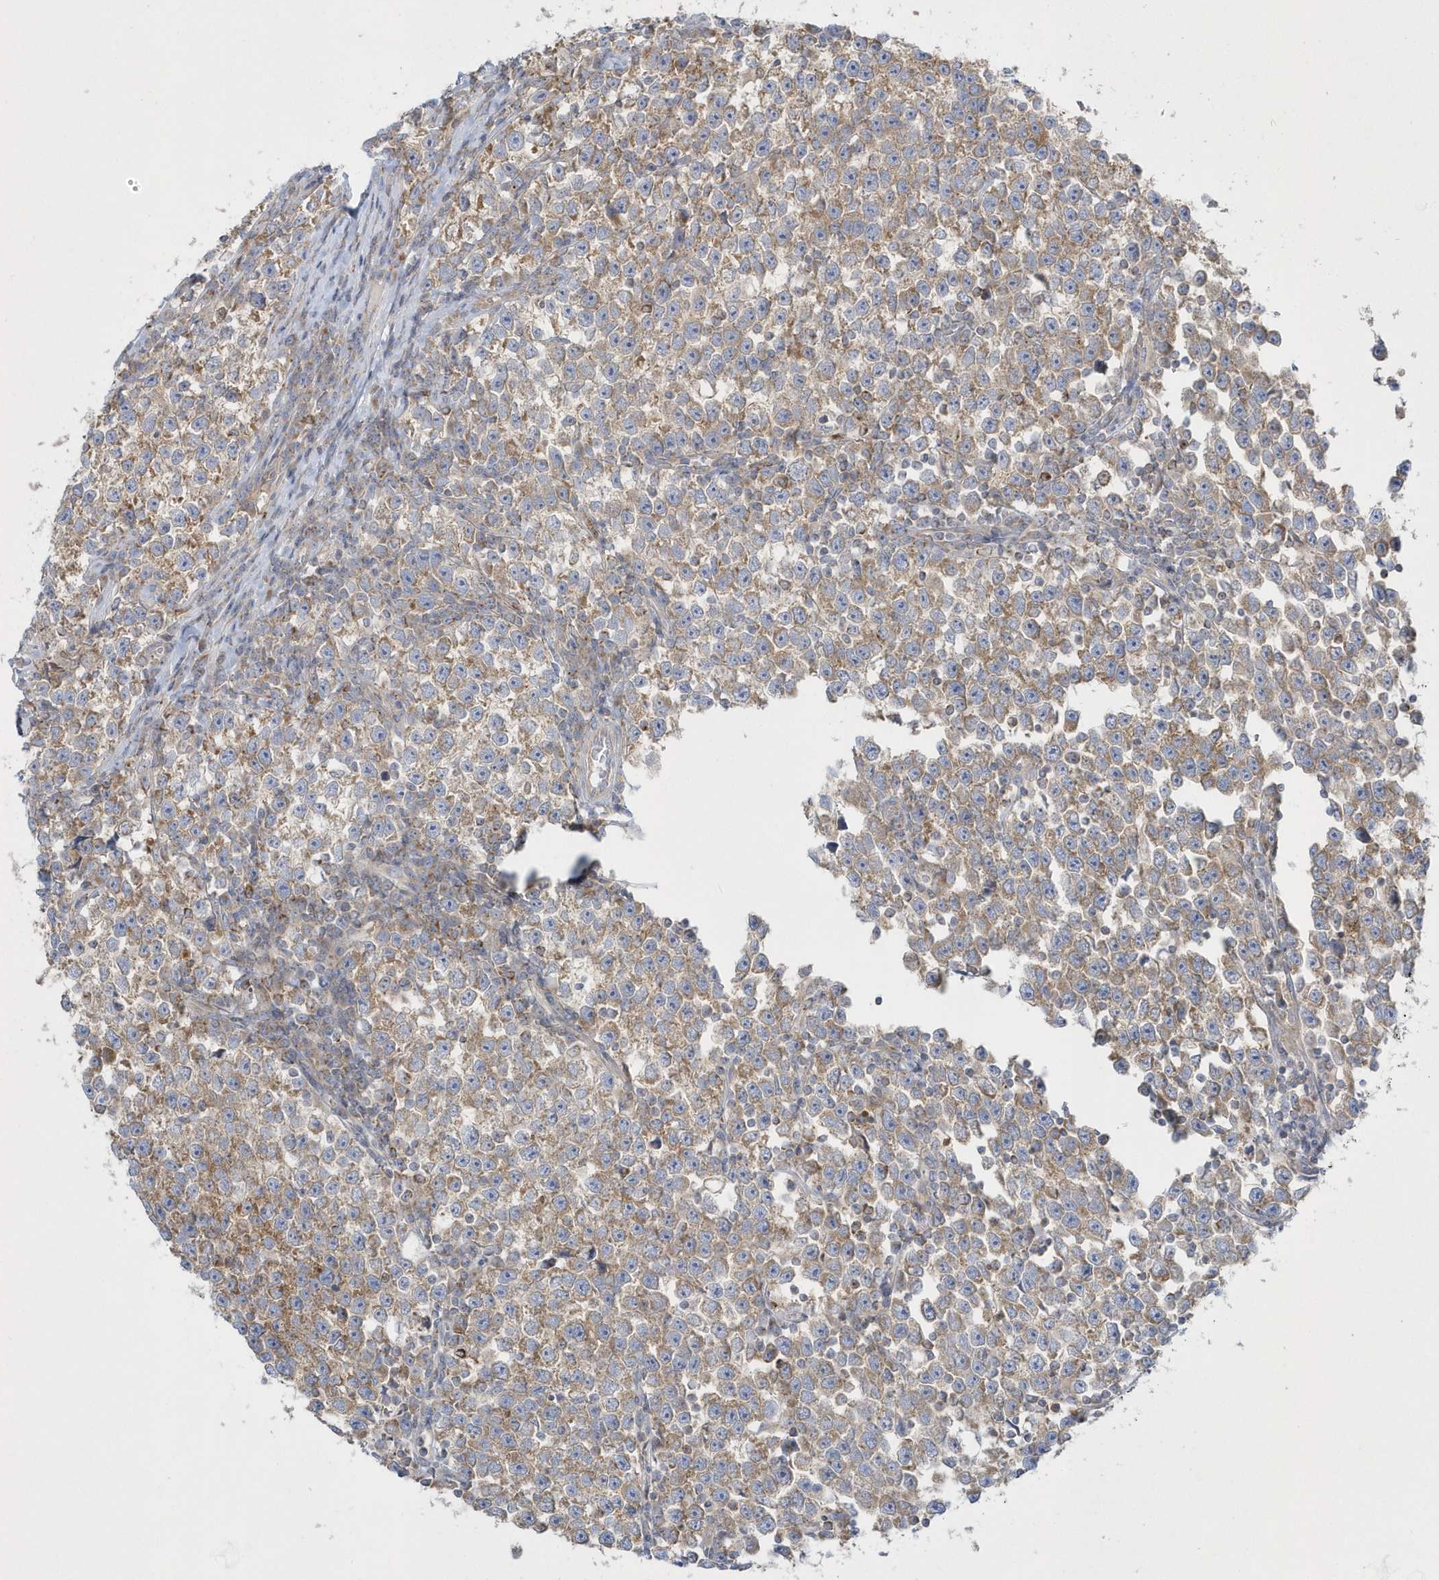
{"staining": {"intensity": "moderate", "quantity": ">75%", "location": "cytoplasmic/membranous"}, "tissue": "testis cancer", "cell_type": "Tumor cells", "image_type": "cancer", "snomed": [{"axis": "morphology", "description": "Normal tissue, NOS"}, {"axis": "morphology", "description": "Seminoma, NOS"}, {"axis": "topography", "description": "Testis"}], "caption": "Approximately >75% of tumor cells in testis cancer exhibit moderate cytoplasmic/membranous protein expression as visualized by brown immunohistochemical staining.", "gene": "DNAJC18", "patient": {"sex": "male", "age": 43}}